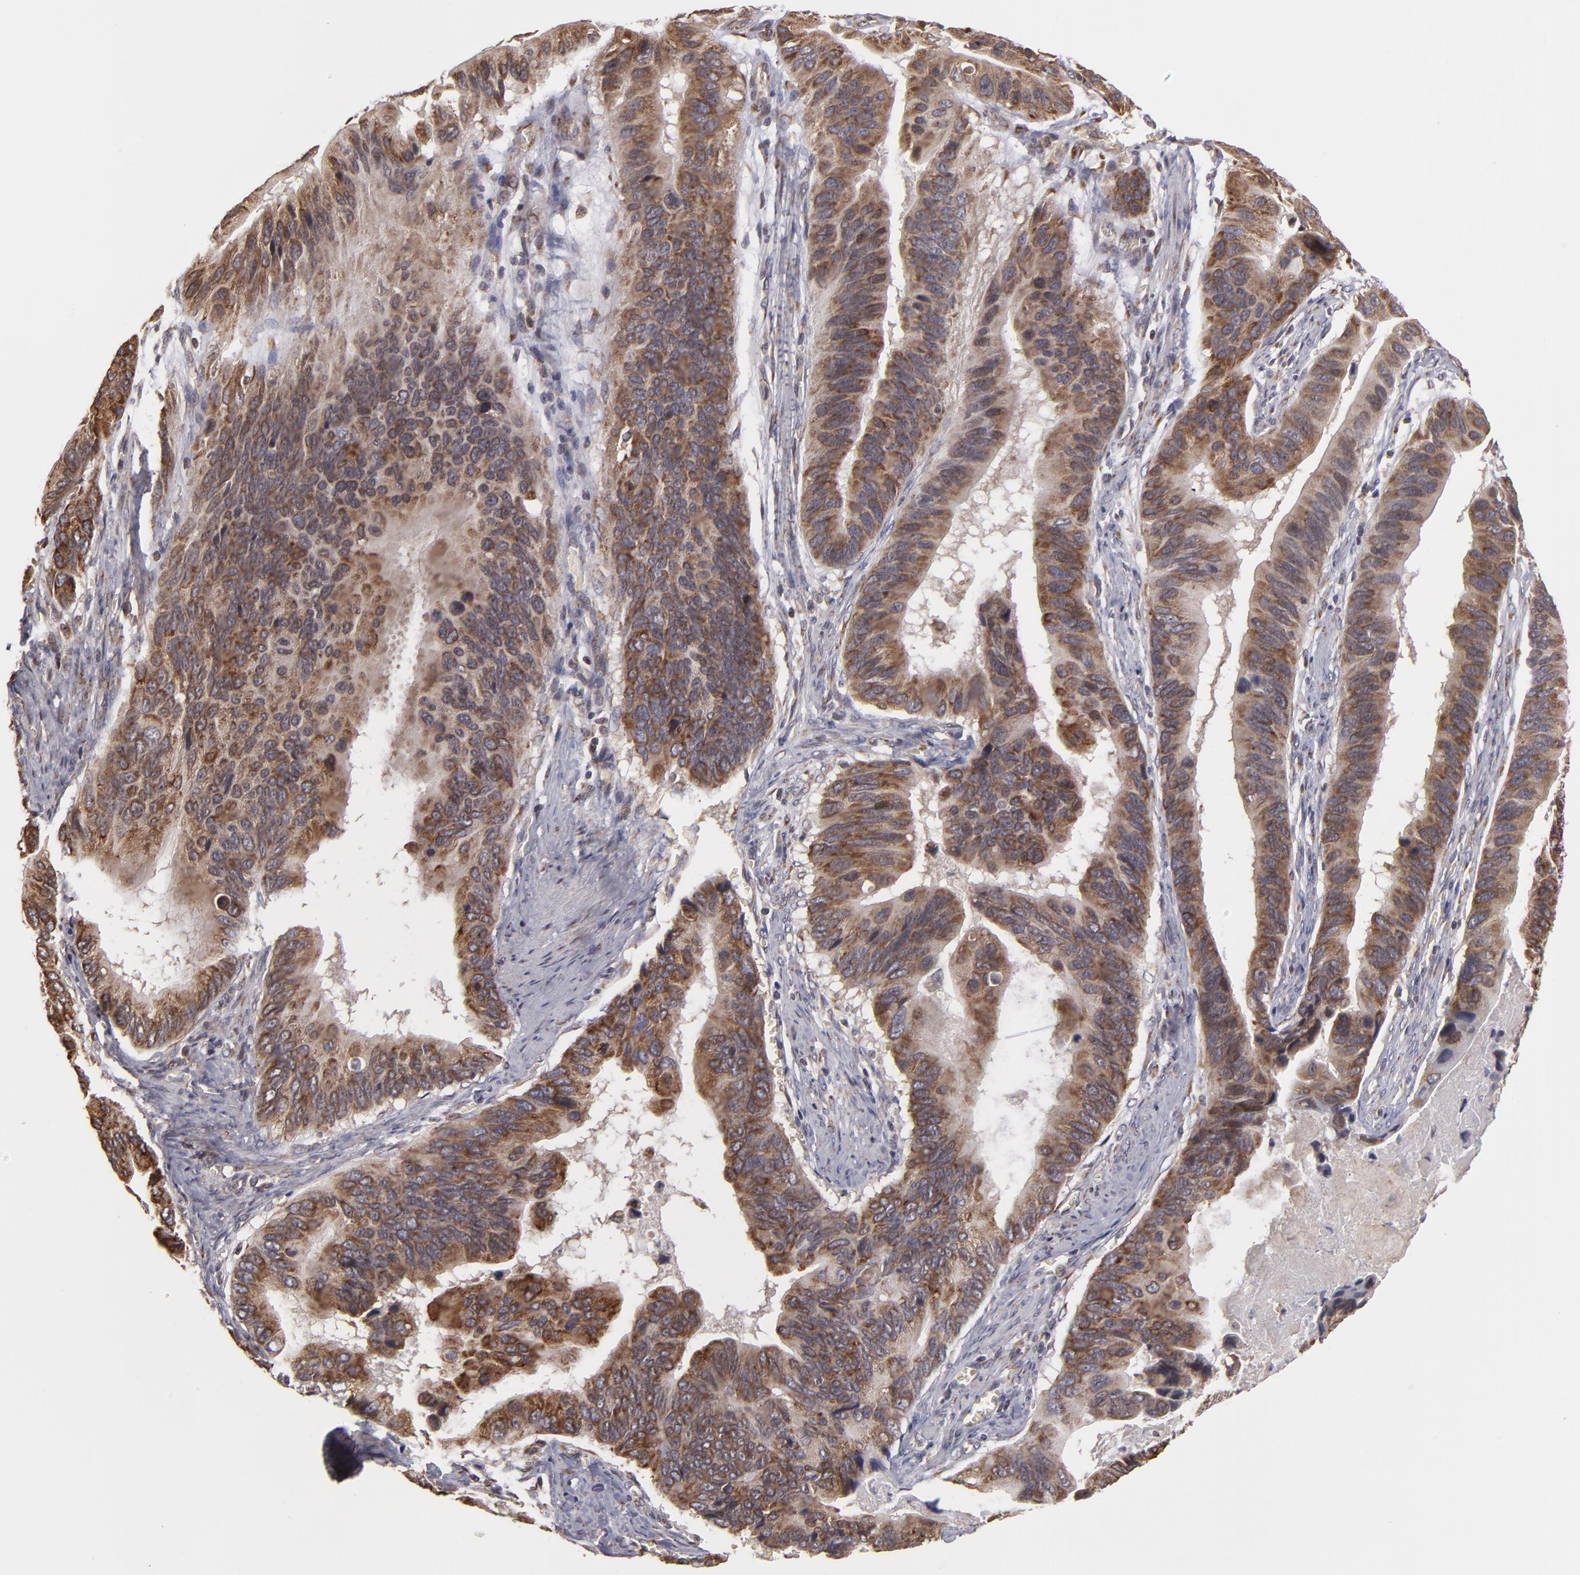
{"staining": {"intensity": "moderate", "quantity": ">75%", "location": "cytoplasmic/membranous"}, "tissue": "stomach cancer", "cell_type": "Tumor cells", "image_type": "cancer", "snomed": [{"axis": "morphology", "description": "Adenocarcinoma, NOS"}, {"axis": "topography", "description": "Stomach, upper"}], "caption": "Immunohistochemical staining of human adenocarcinoma (stomach) demonstrates medium levels of moderate cytoplasmic/membranous protein expression in about >75% of tumor cells.", "gene": "CASP1", "patient": {"sex": "male", "age": 80}}